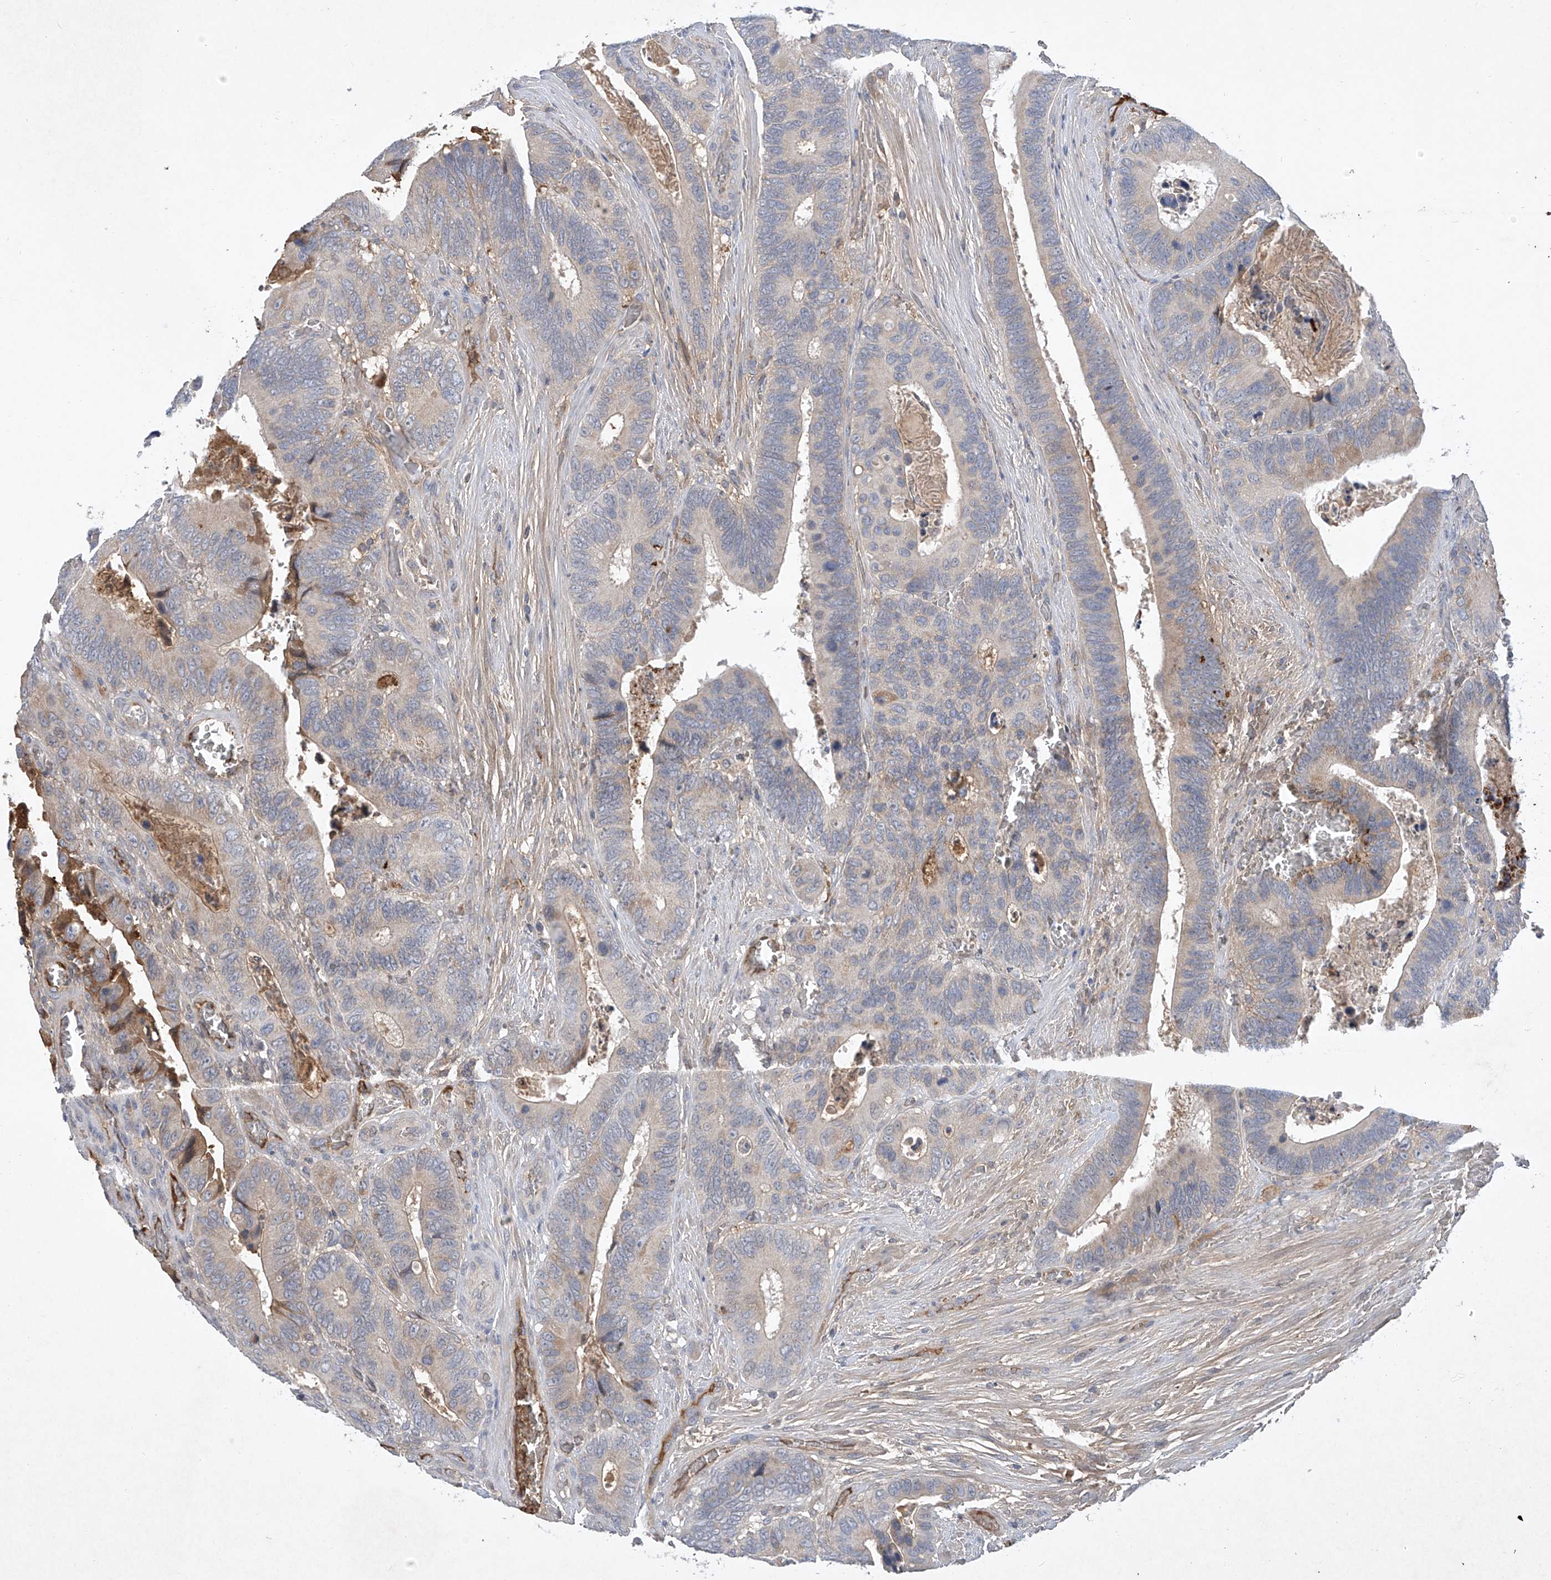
{"staining": {"intensity": "weak", "quantity": "<25%", "location": "cytoplasmic/membranous"}, "tissue": "colorectal cancer", "cell_type": "Tumor cells", "image_type": "cancer", "snomed": [{"axis": "morphology", "description": "Adenocarcinoma, NOS"}, {"axis": "topography", "description": "Colon"}], "caption": "A histopathology image of colorectal adenocarcinoma stained for a protein exhibits no brown staining in tumor cells.", "gene": "HAS3", "patient": {"sex": "male", "age": 72}}